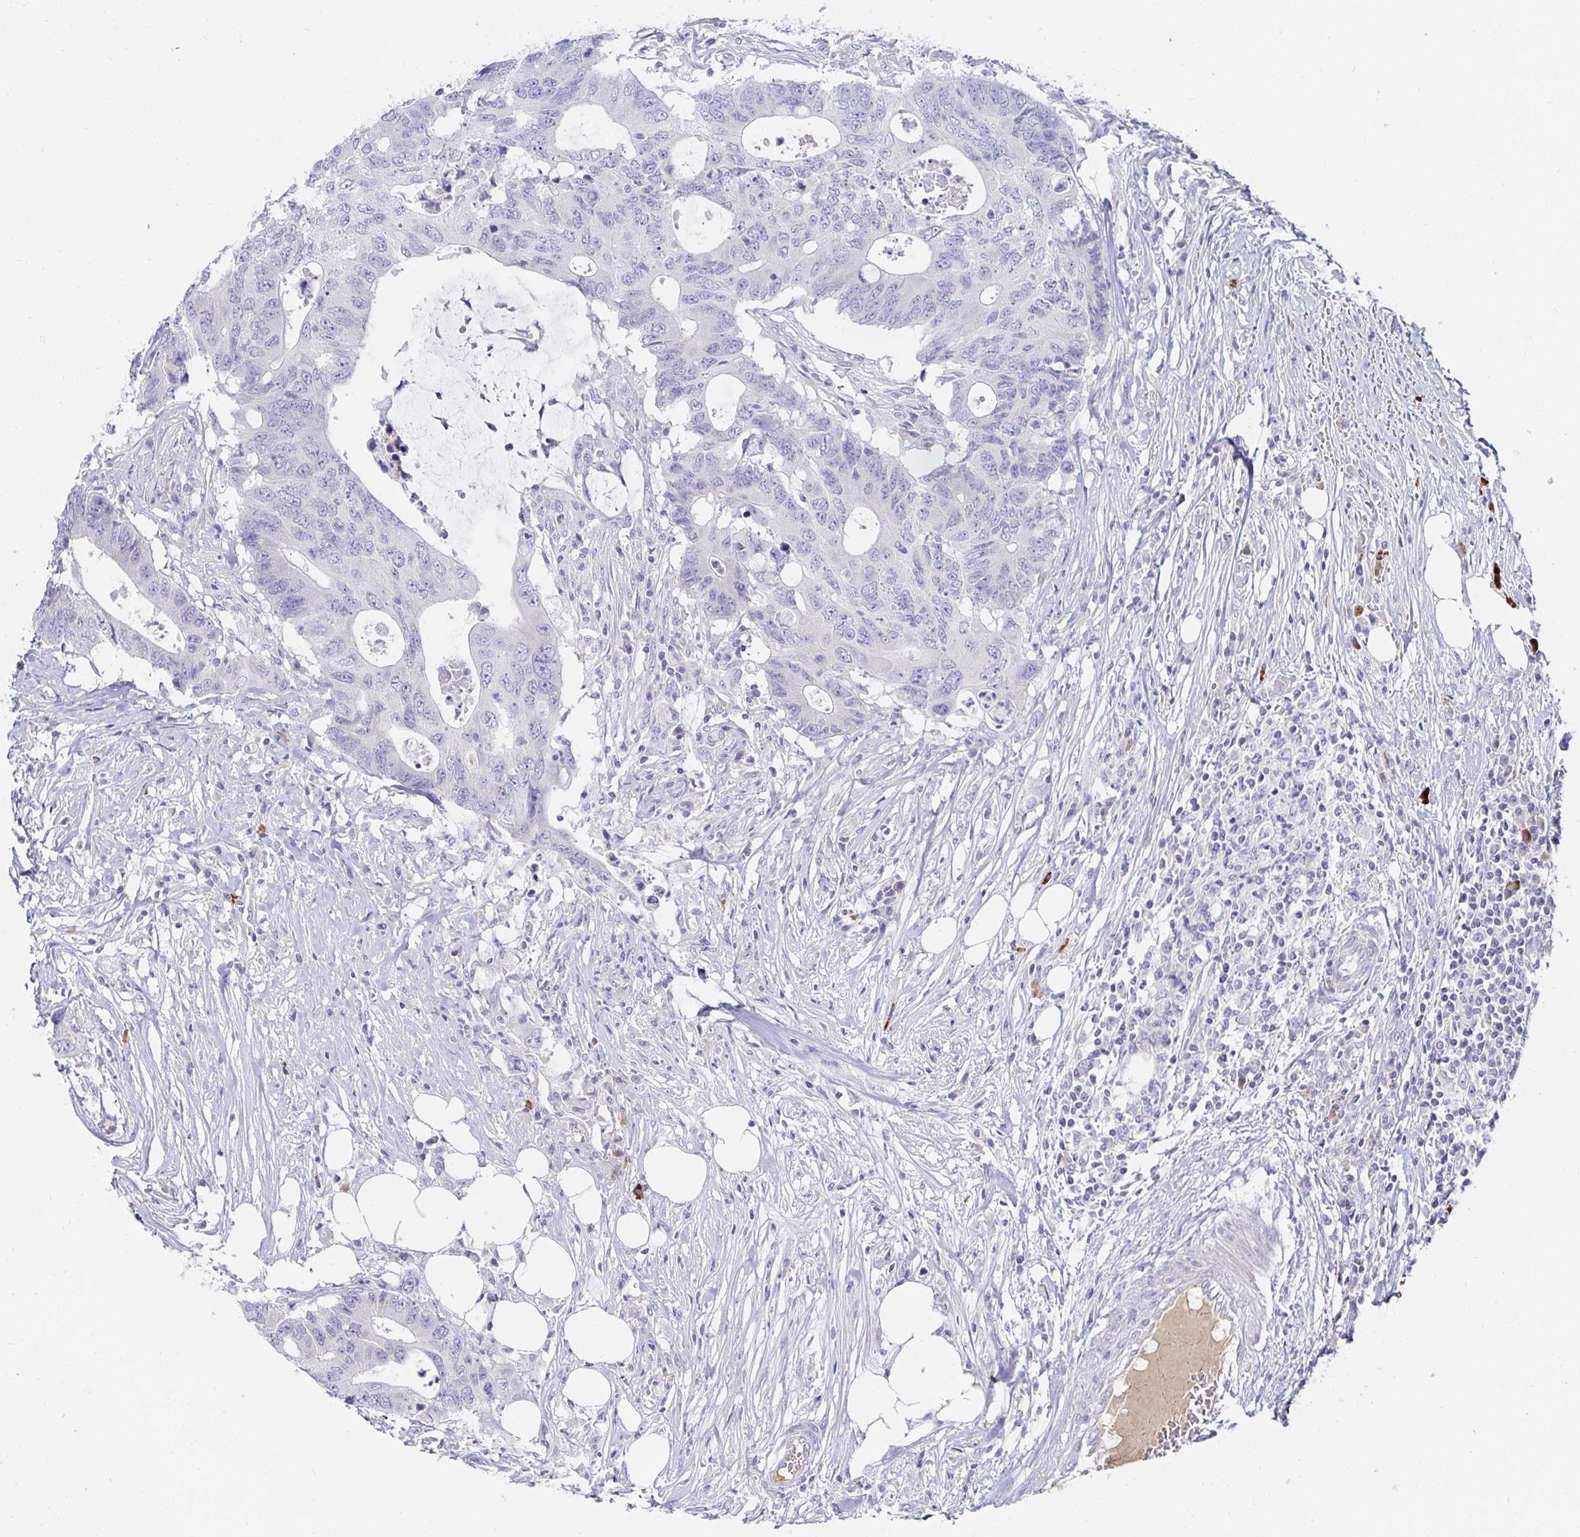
{"staining": {"intensity": "negative", "quantity": "none", "location": "none"}, "tissue": "colorectal cancer", "cell_type": "Tumor cells", "image_type": "cancer", "snomed": [{"axis": "morphology", "description": "Adenocarcinoma, NOS"}, {"axis": "topography", "description": "Colon"}], "caption": "Immunohistochemistry histopathology image of colorectal adenocarcinoma stained for a protein (brown), which reveals no staining in tumor cells.", "gene": "C4orf17", "patient": {"sex": "male", "age": 71}}